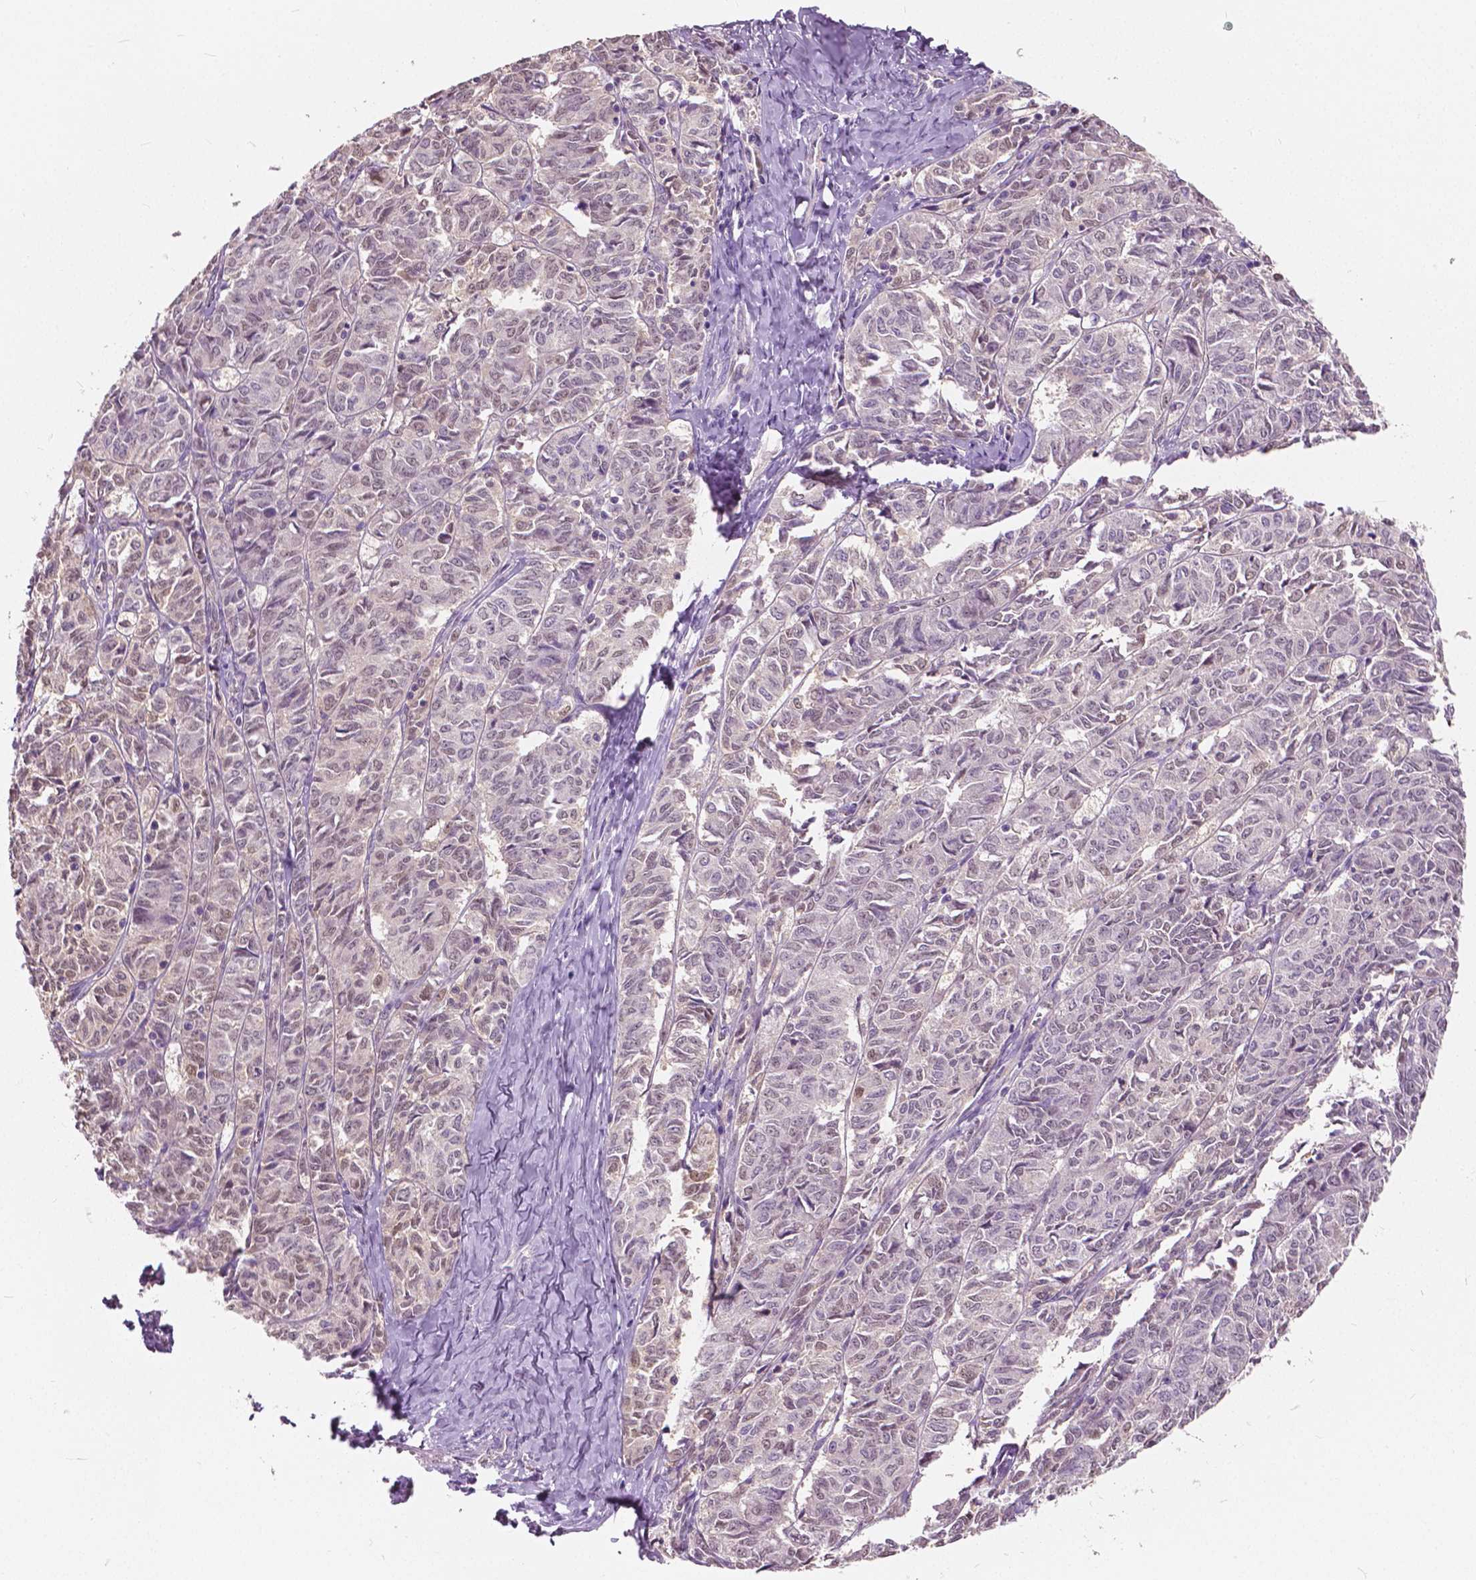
{"staining": {"intensity": "weak", "quantity": "25%-75%", "location": "nuclear"}, "tissue": "ovarian cancer", "cell_type": "Tumor cells", "image_type": "cancer", "snomed": [{"axis": "morphology", "description": "Carcinoma, endometroid"}, {"axis": "topography", "description": "Ovary"}], "caption": "A low amount of weak nuclear staining is present in approximately 25%-75% of tumor cells in ovarian endometroid carcinoma tissue. (Brightfield microscopy of DAB IHC at high magnification).", "gene": "TKFC", "patient": {"sex": "female", "age": 80}}